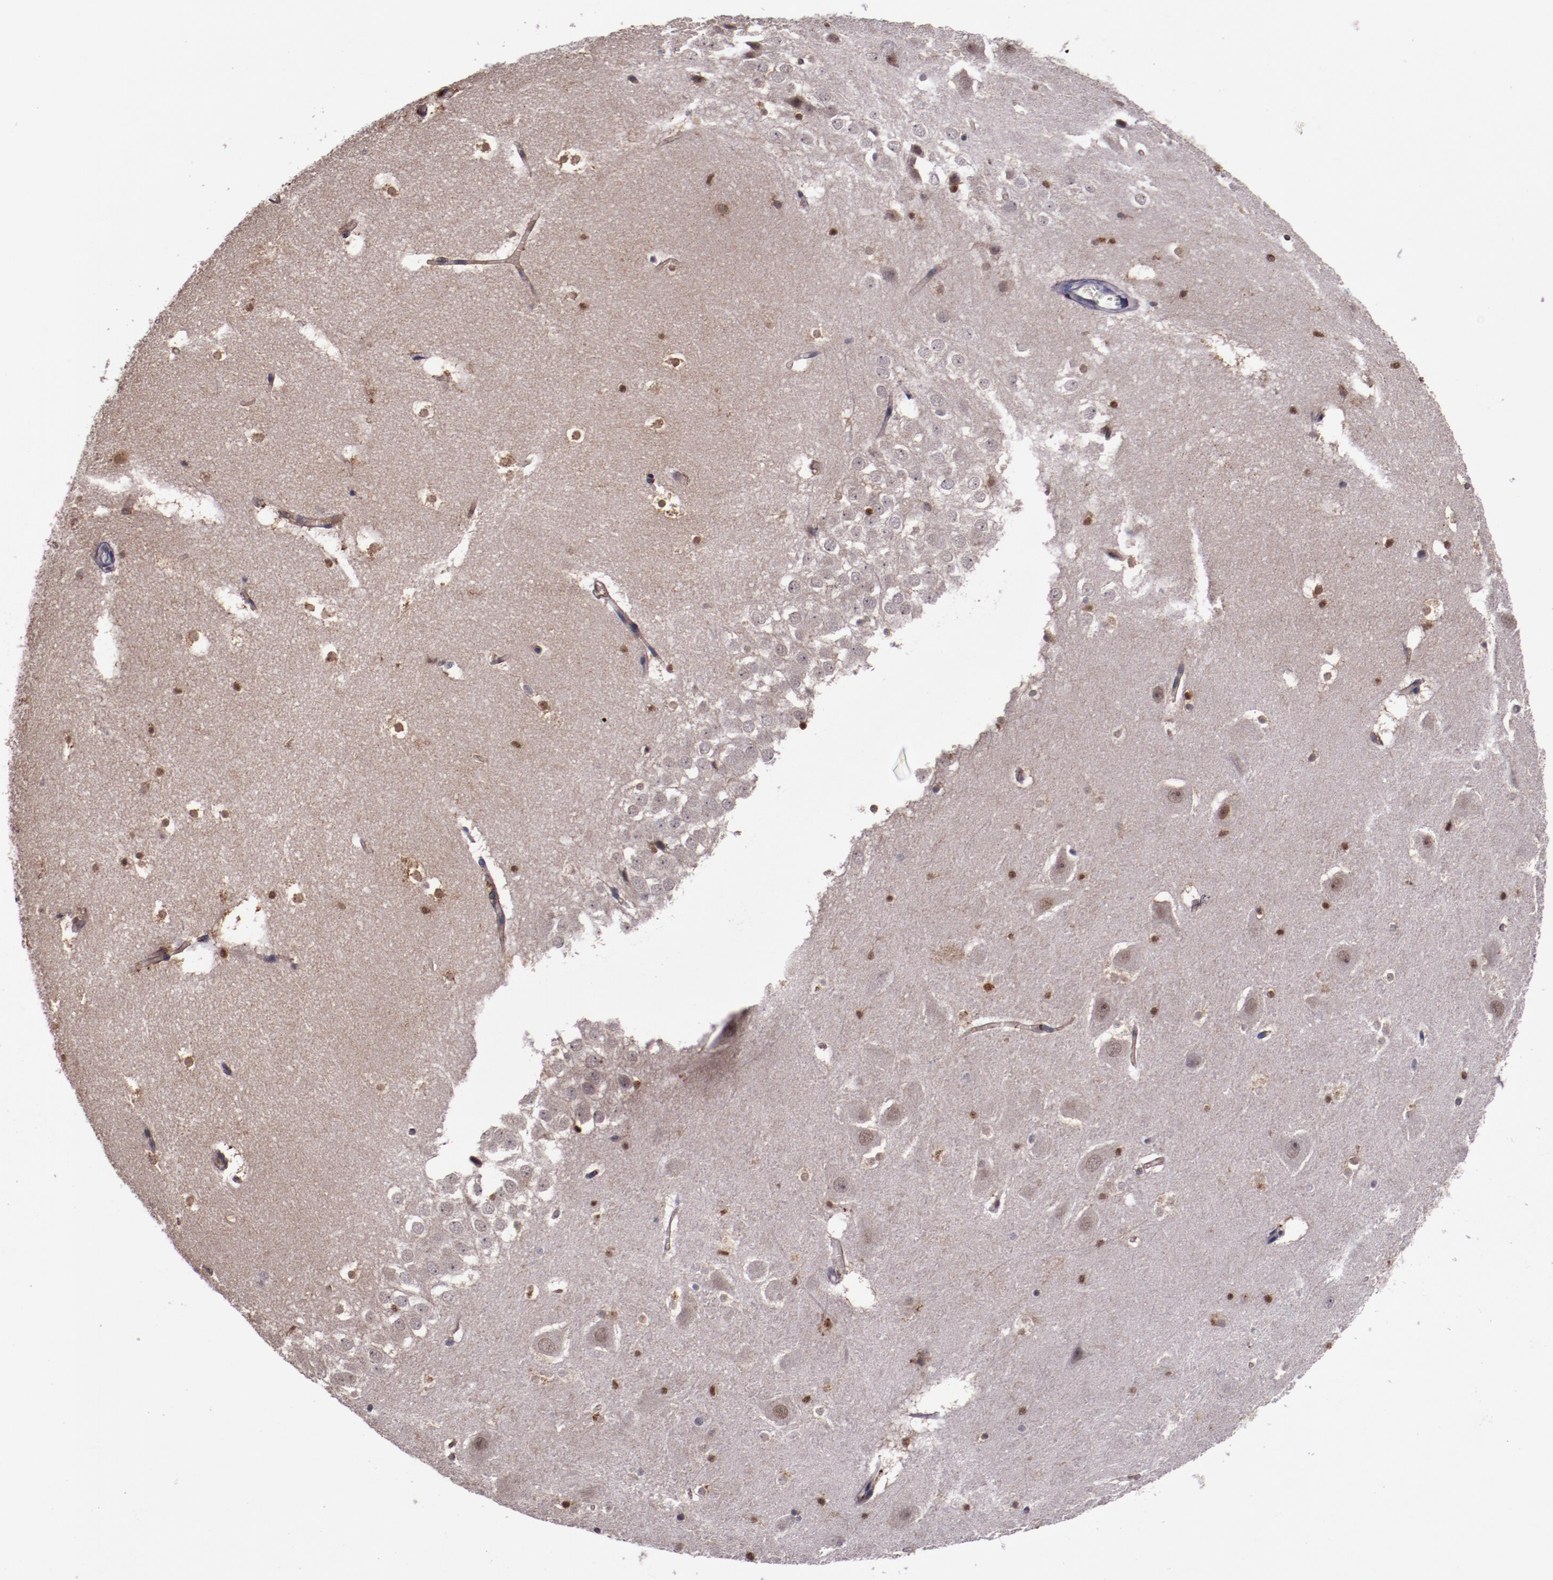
{"staining": {"intensity": "moderate", "quantity": "<25%", "location": "nuclear"}, "tissue": "hippocampus", "cell_type": "Glial cells", "image_type": "normal", "snomed": [{"axis": "morphology", "description": "Normal tissue, NOS"}, {"axis": "topography", "description": "Hippocampus"}], "caption": "Protein analysis of normal hippocampus shows moderate nuclear positivity in about <25% of glial cells. The staining was performed using DAB to visualize the protein expression in brown, while the nuclei were stained in blue with hematoxylin (Magnification: 20x).", "gene": "CHEK2", "patient": {"sex": "male", "age": 45}}